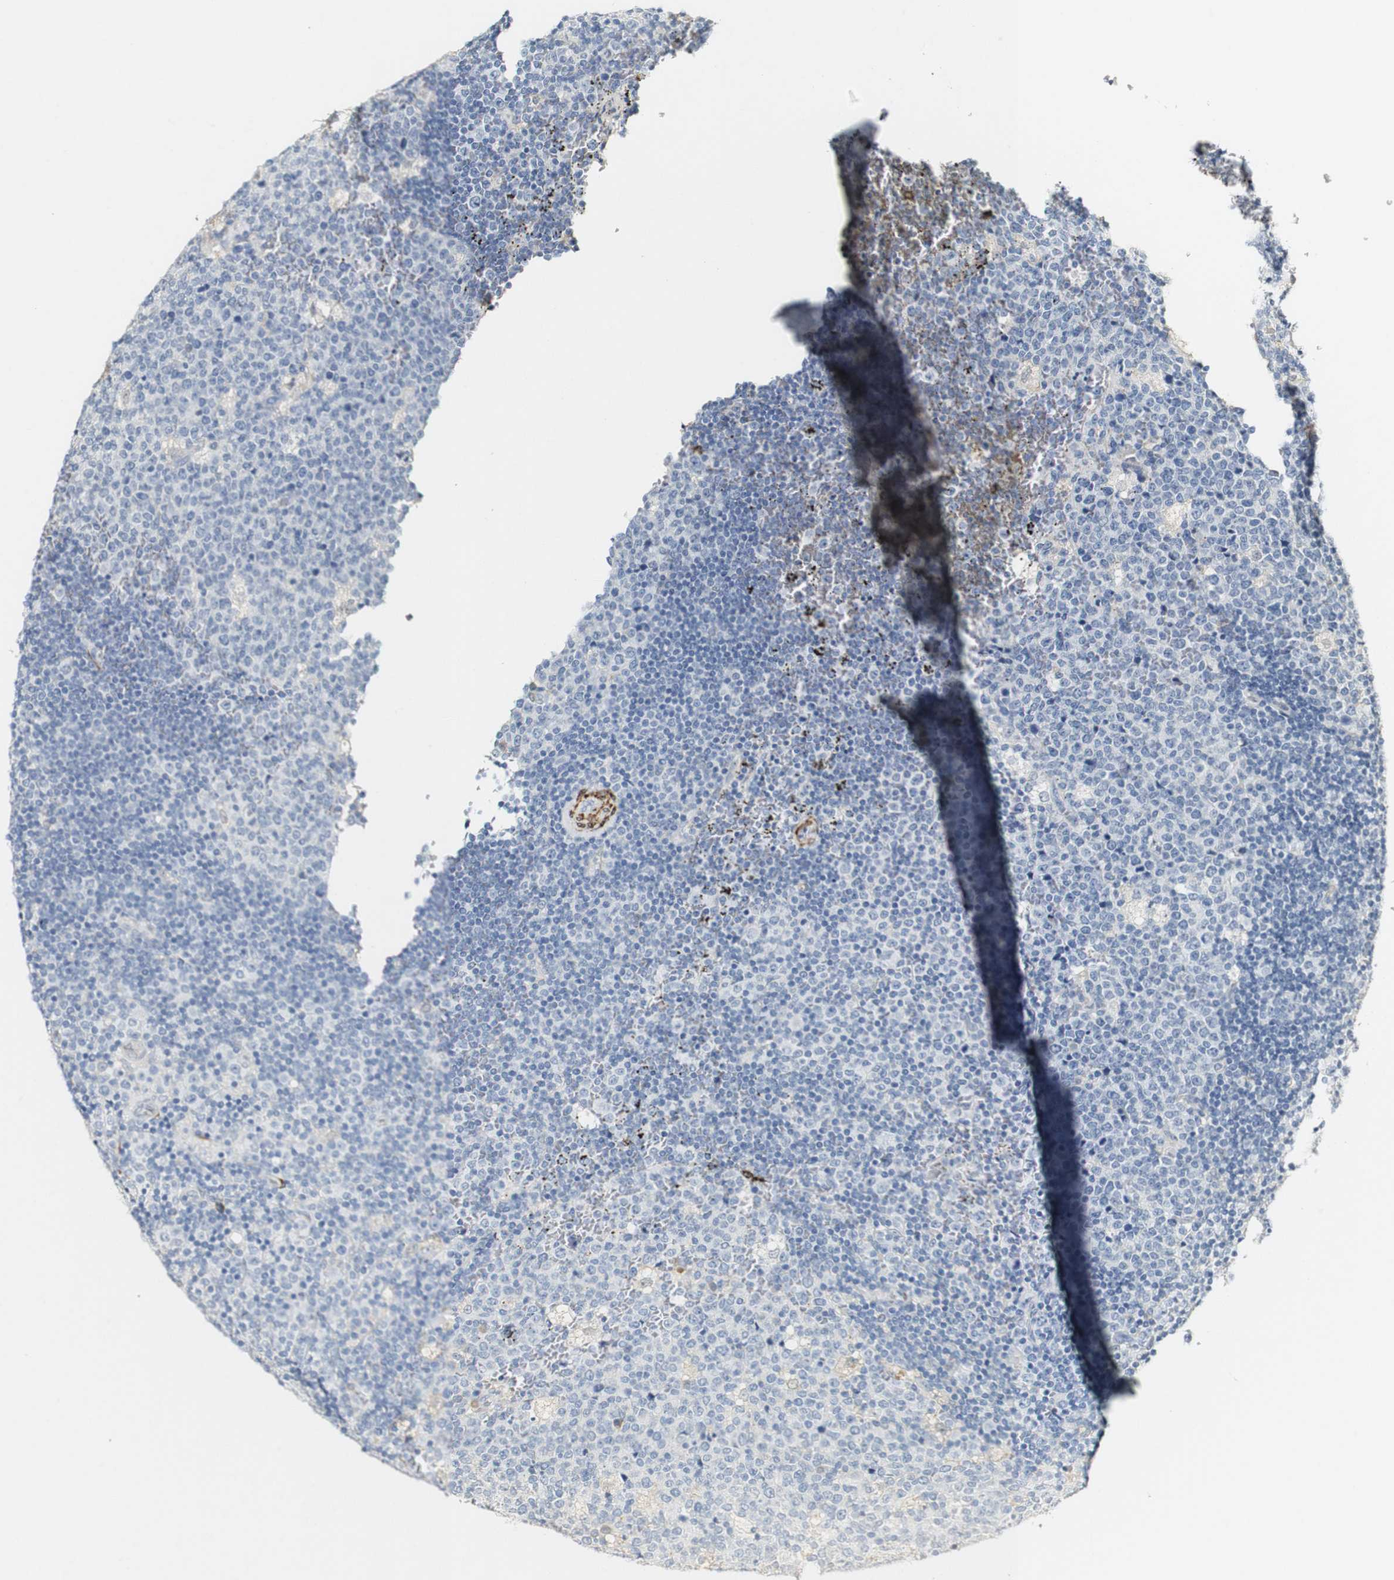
{"staining": {"intensity": "negative", "quantity": "none", "location": "none"}, "tissue": "lymph node", "cell_type": "Germinal center cells", "image_type": "normal", "snomed": [{"axis": "morphology", "description": "Normal tissue, NOS"}, {"axis": "topography", "description": "Lymph node"}, {"axis": "topography", "description": "Salivary gland"}], "caption": "Lymph node was stained to show a protein in brown. There is no significant positivity in germinal center cells. The staining was performed using DAB (3,3'-diaminobenzidine) to visualize the protein expression in brown, while the nuclei were stained in blue with hematoxylin (Magnification: 20x).", "gene": "FMO3", "patient": {"sex": "male", "age": 8}}